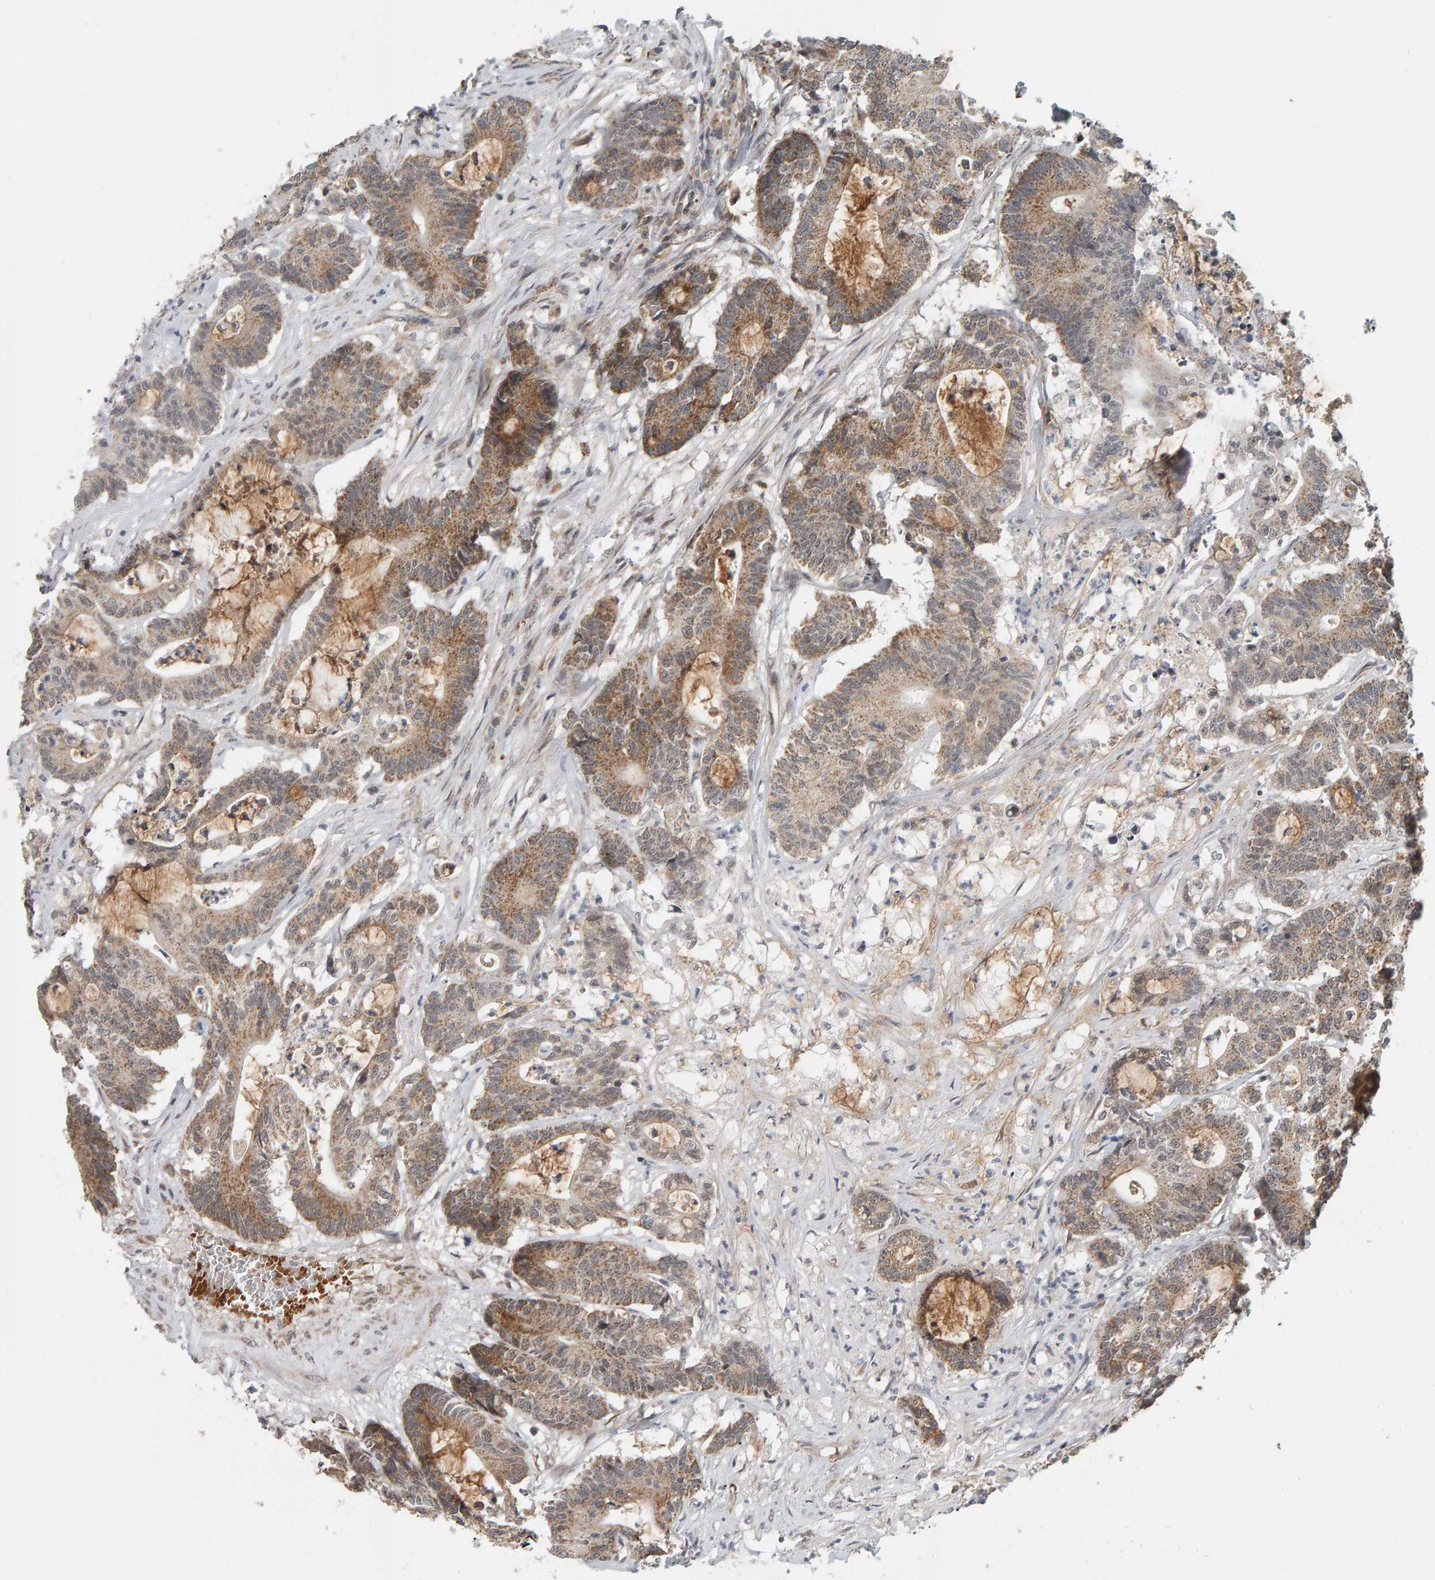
{"staining": {"intensity": "moderate", "quantity": ">75%", "location": "cytoplasmic/membranous"}, "tissue": "colorectal cancer", "cell_type": "Tumor cells", "image_type": "cancer", "snomed": [{"axis": "morphology", "description": "Adenocarcinoma, NOS"}, {"axis": "topography", "description": "Colon"}], "caption": "Protein expression analysis of adenocarcinoma (colorectal) shows moderate cytoplasmic/membranous expression in about >75% of tumor cells.", "gene": "DAP3", "patient": {"sex": "female", "age": 84}}